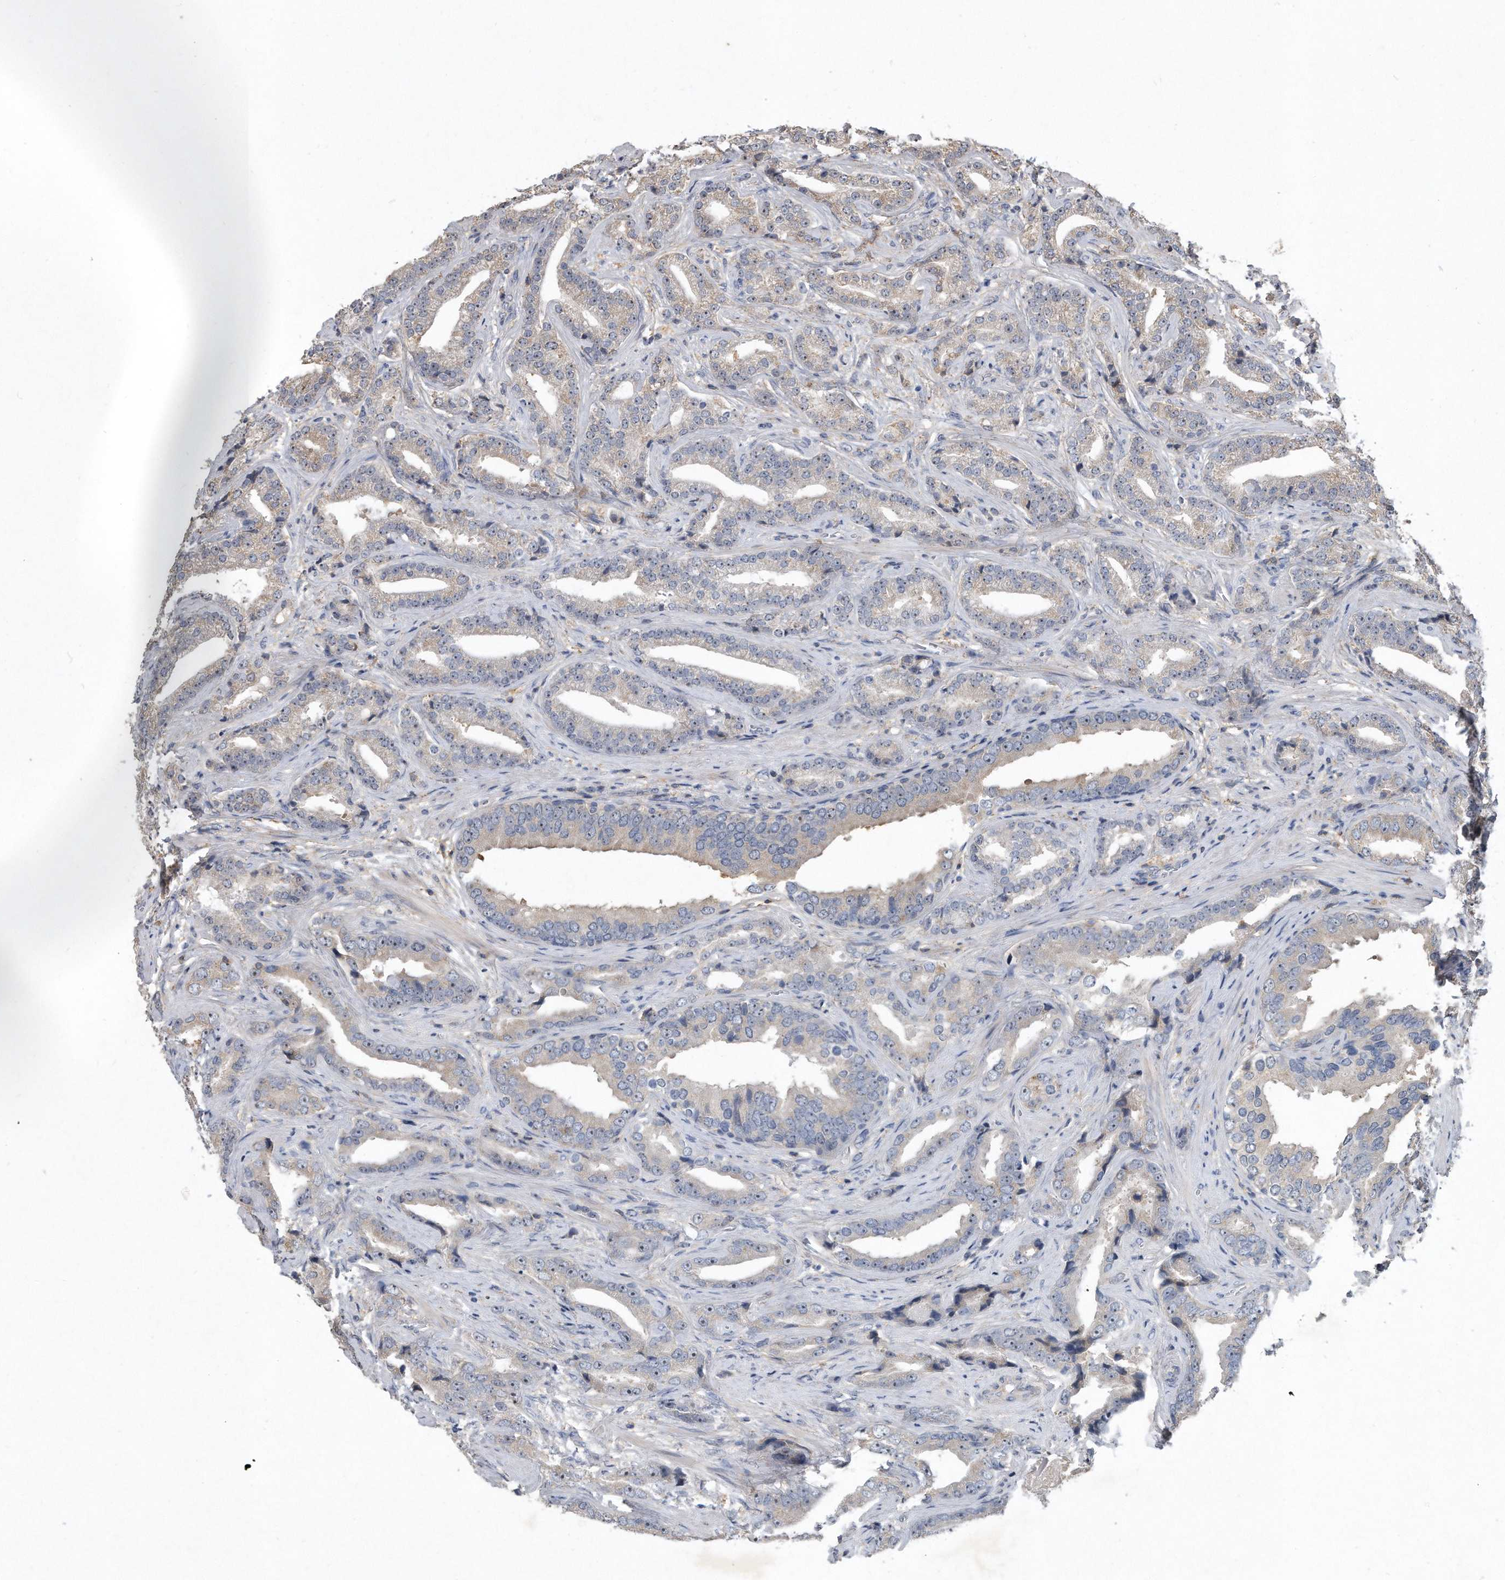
{"staining": {"intensity": "weak", "quantity": "25%-75%", "location": "cytoplasmic/membranous"}, "tissue": "prostate cancer", "cell_type": "Tumor cells", "image_type": "cancer", "snomed": [{"axis": "morphology", "description": "Adenocarcinoma, Low grade"}, {"axis": "topography", "description": "Prostate"}], "caption": "A micrograph of human prostate cancer stained for a protein displays weak cytoplasmic/membranous brown staining in tumor cells.", "gene": "PGBD2", "patient": {"sex": "male", "age": 67}}